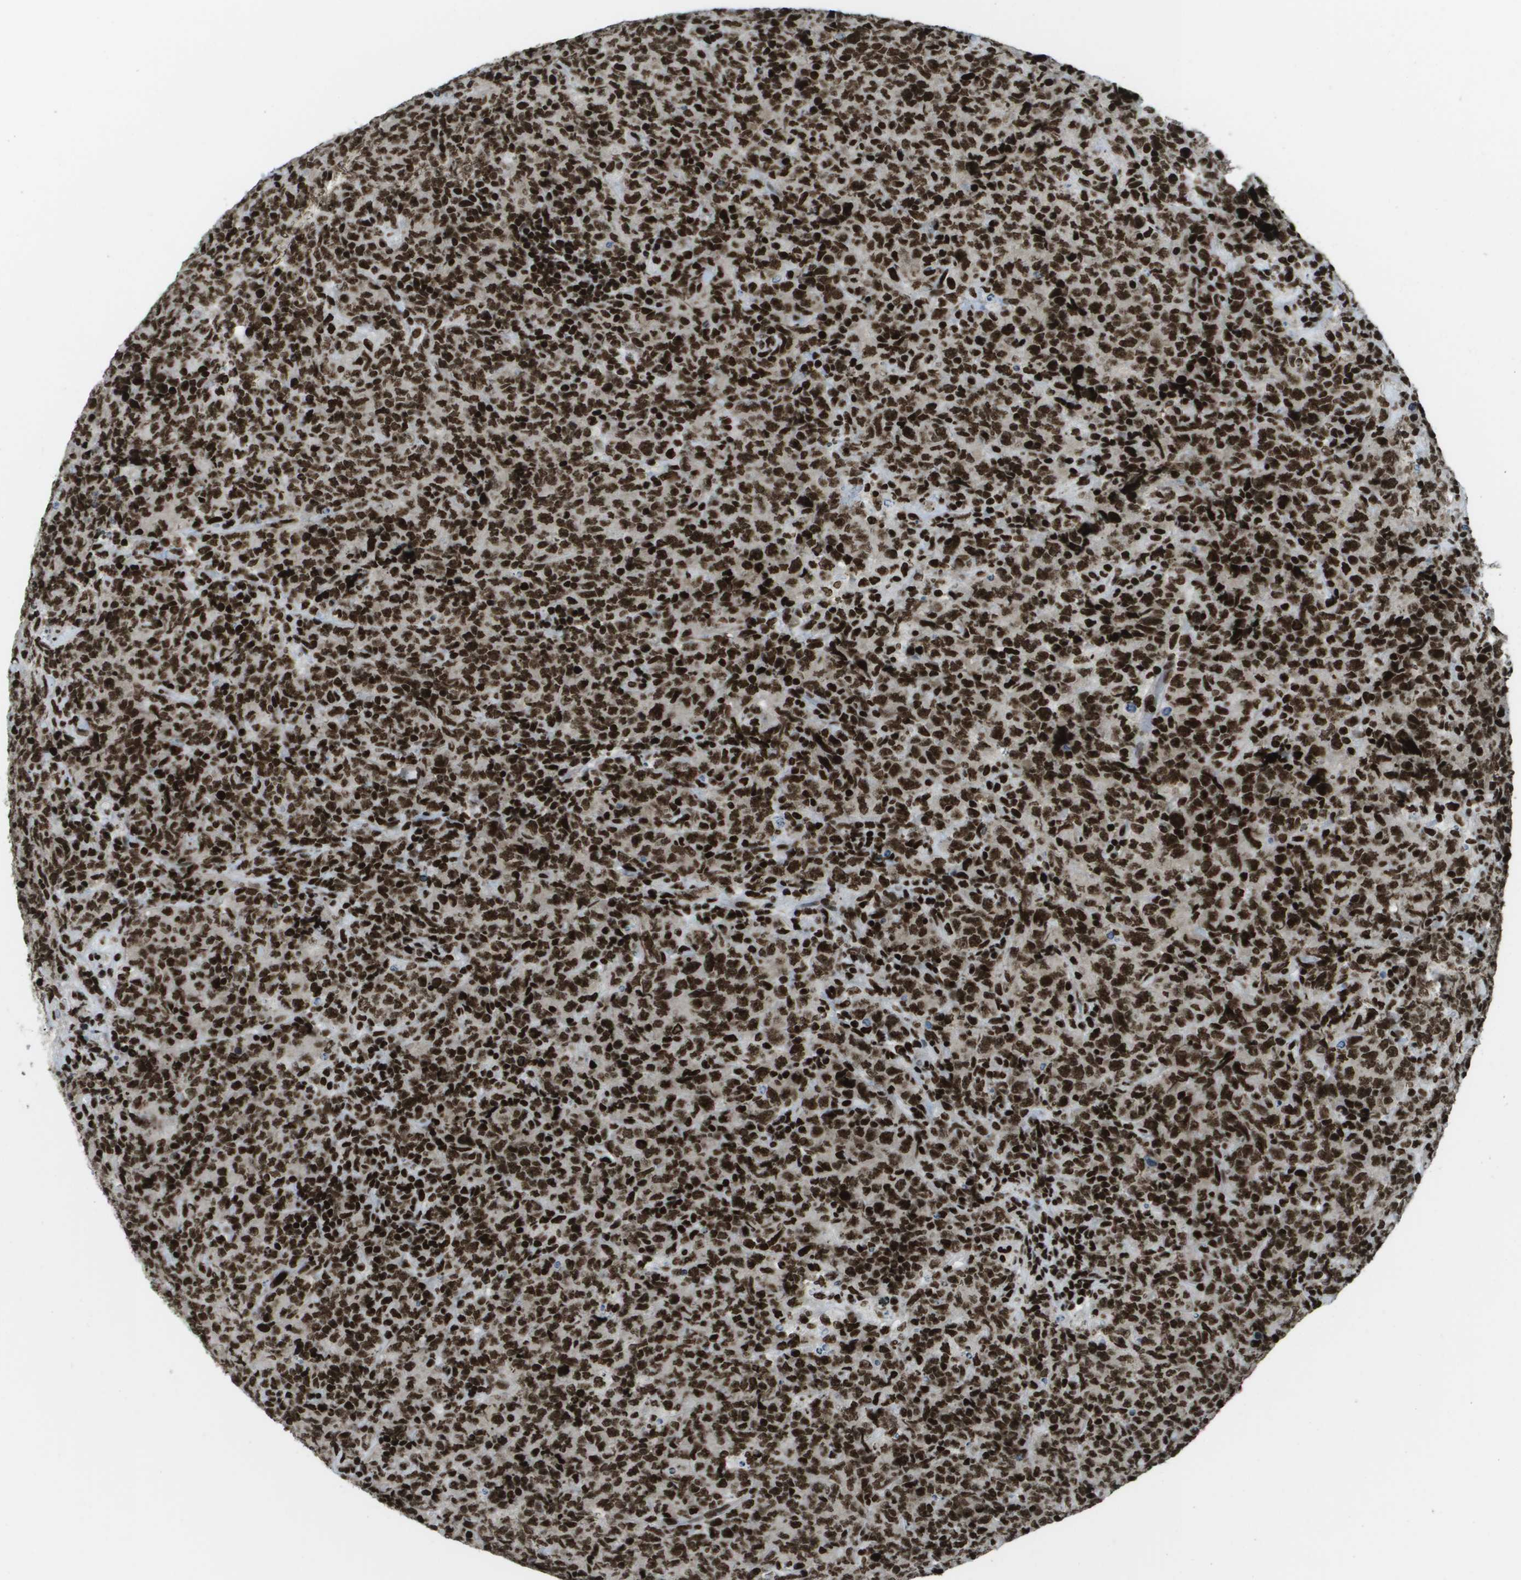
{"staining": {"intensity": "strong", "quantity": ">75%", "location": "nuclear"}, "tissue": "lymphoma", "cell_type": "Tumor cells", "image_type": "cancer", "snomed": [{"axis": "morphology", "description": "Malignant lymphoma, non-Hodgkin's type, High grade"}, {"axis": "topography", "description": "Tonsil"}], "caption": "A high-resolution image shows immunohistochemistry (IHC) staining of high-grade malignant lymphoma, non-Hodgkin's type, which shows strong nuclear staining in approximately >75% of tumor cells. The protein of interest is stained brown, and the nuclei are stained in blue (DAB IHC with brightfield microscopy, high magnification).", "gene": "GLYR1", "patient": {"sex": "female", "age": 36}}